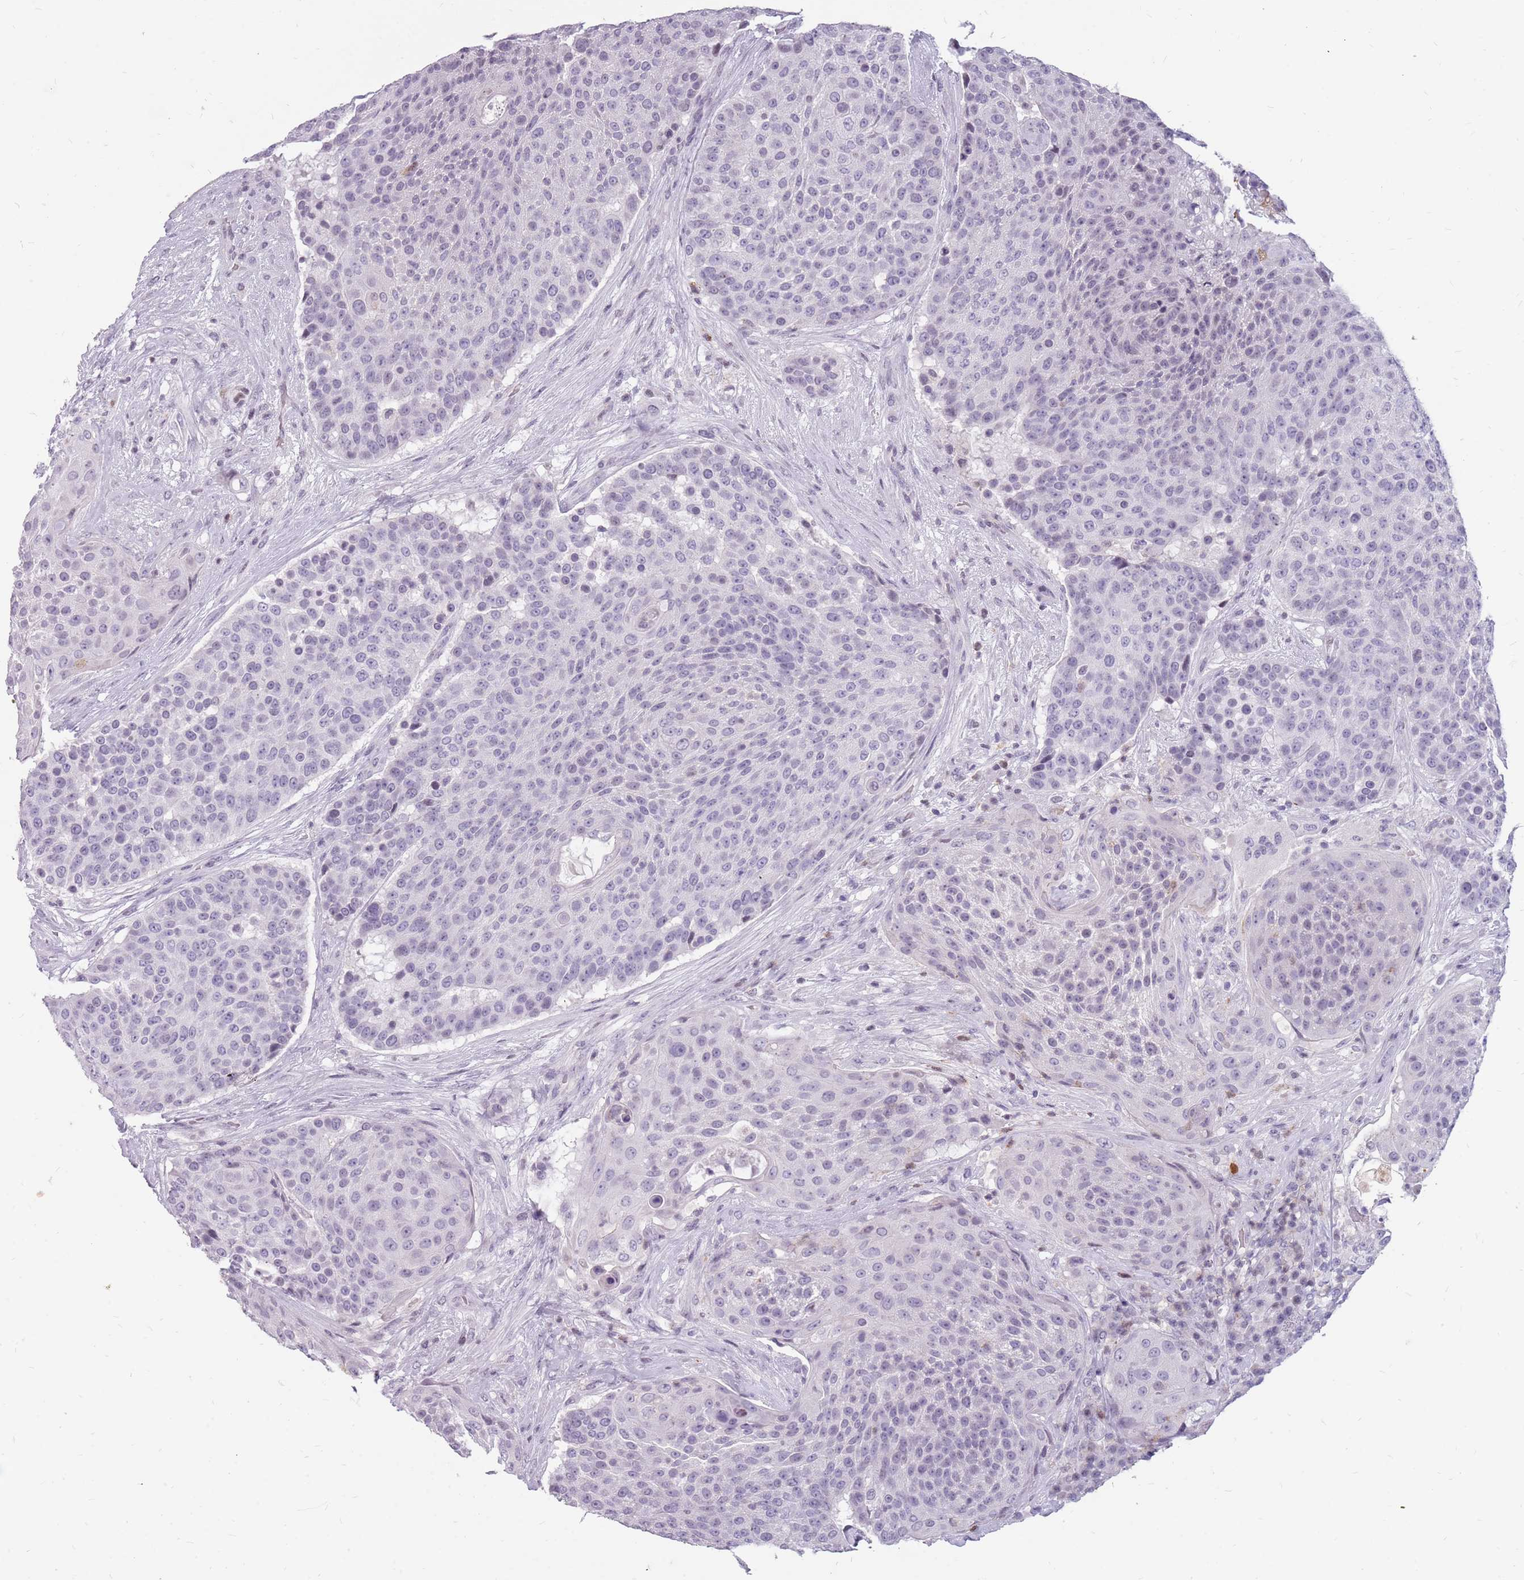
{"staining": {"intensity": "negative", "quantity": "none", "location": "none"}, "tissue": "urothelial cancer", "cell_type": "Tumor cells", "image_type": "cancer", "snomed": [{"axis": "morphology", "description": "Urothelial carcinoma, High grade"}, {"axis": "topography", "description": "Urinary bladder"}], "caption": "This is a image of immunohistochemistry (IHC) staining of high-grade urothelial carcinoma, which shows no staining in tumor cells.", "gene": "NEK6", "patient": {"sex": "female", "age": 63}}